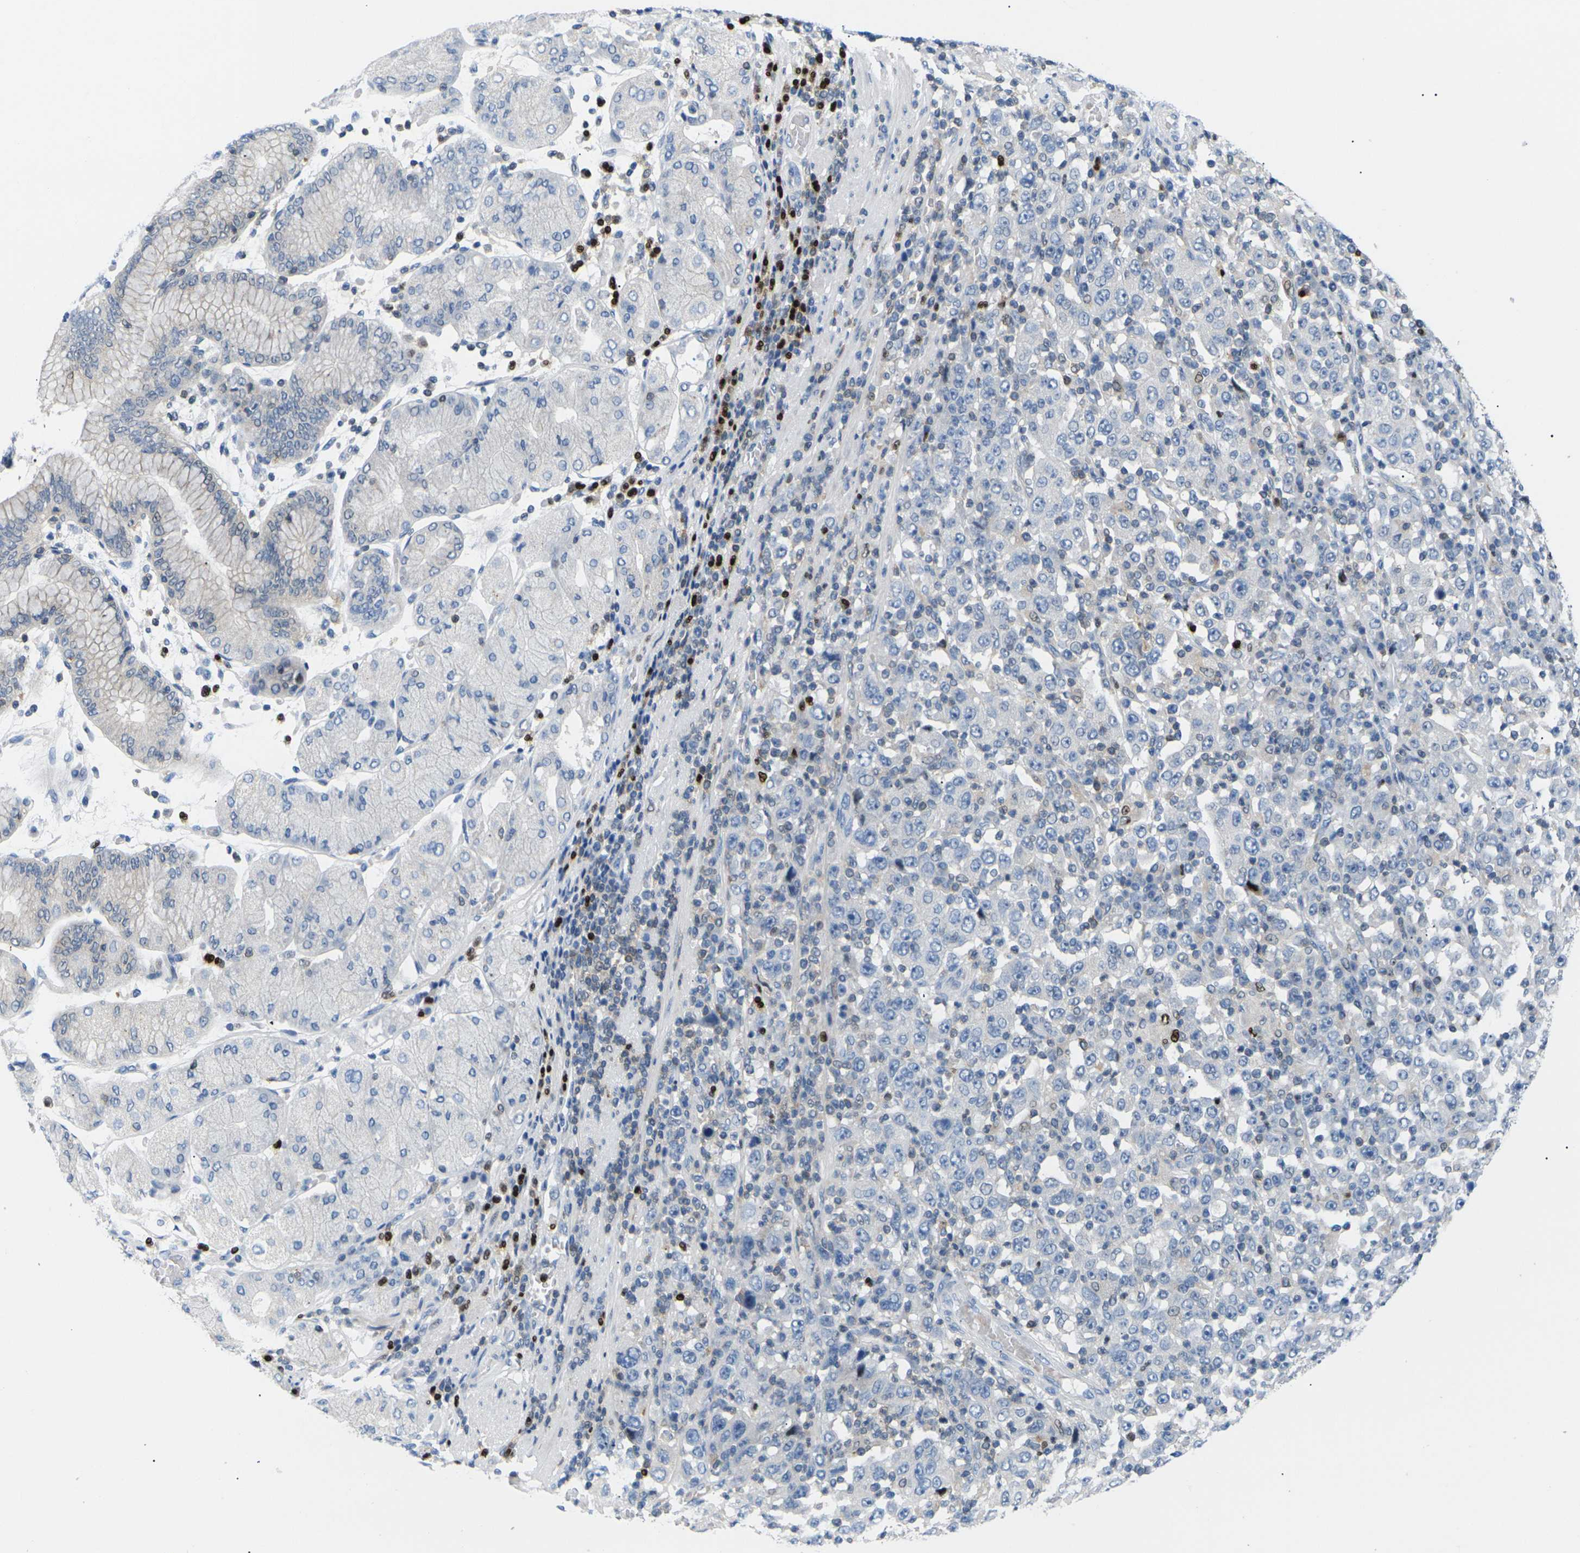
{"staining": {"intensity": "negative", "quantity": "none", "location": "none"}, "tissue": "stomach cancer", "cell_type": "Tumor cells", "image_type": "cancer", "snomed": [{"axis": "morphology", "description": "Normal tissue, NOS"}, {"axis": "morphology", "description": "Adenocarcinoma, NOS"}, {"axis": "topography", "description": "Stomach, upper"}, {"axis": "topography", "description": "Stomach"}], "caption": "DAB immunohistochemical staining of human stomach adenocarcinoma demonstrates no significant positivity in tumor cells. (Stains: DAB immunohistochemistry with hematoxylin counter stain, Microscopy: brightfield microscopy at high magnification).", "gene": "RPS6KA3", "patient": {"sex": "male", "age": 59}}